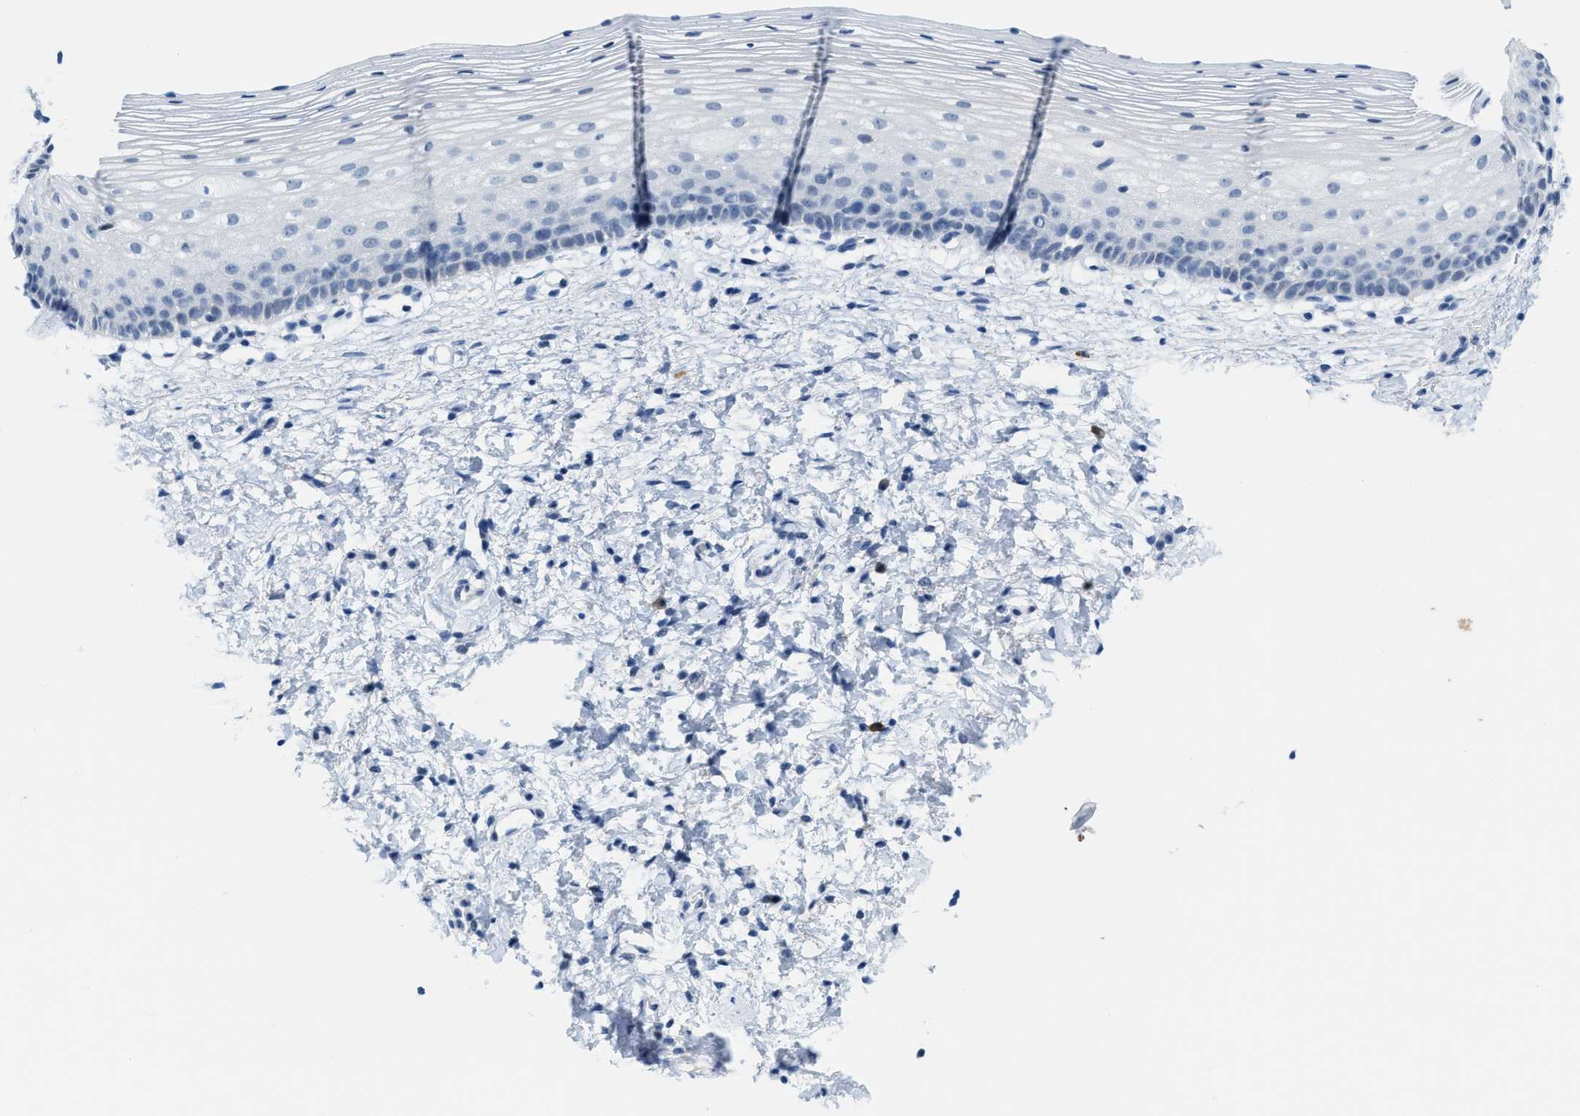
{"staining": {"intensity": "negative", "quantity": "none", "location": "none"}, "tissue": "cervix", "cell_type": "Glandular cells", "image_type": "normal", "snomed": [{"axis": "morphology", "description": "Normal tissue, NOS"}, {"axis": "topography", "description": "Cervix"}], "caption": "Photomicrograph shows no significant protein staining in glandular cells of normal cervix. The staining was performed using DAB to visualize the protein expression in brown, while the nuclei were stained in blue with hematoxylin (Magnification: 20x).", "gene": "KIFC3", "patient": {"sex": "female", "age": 72}}